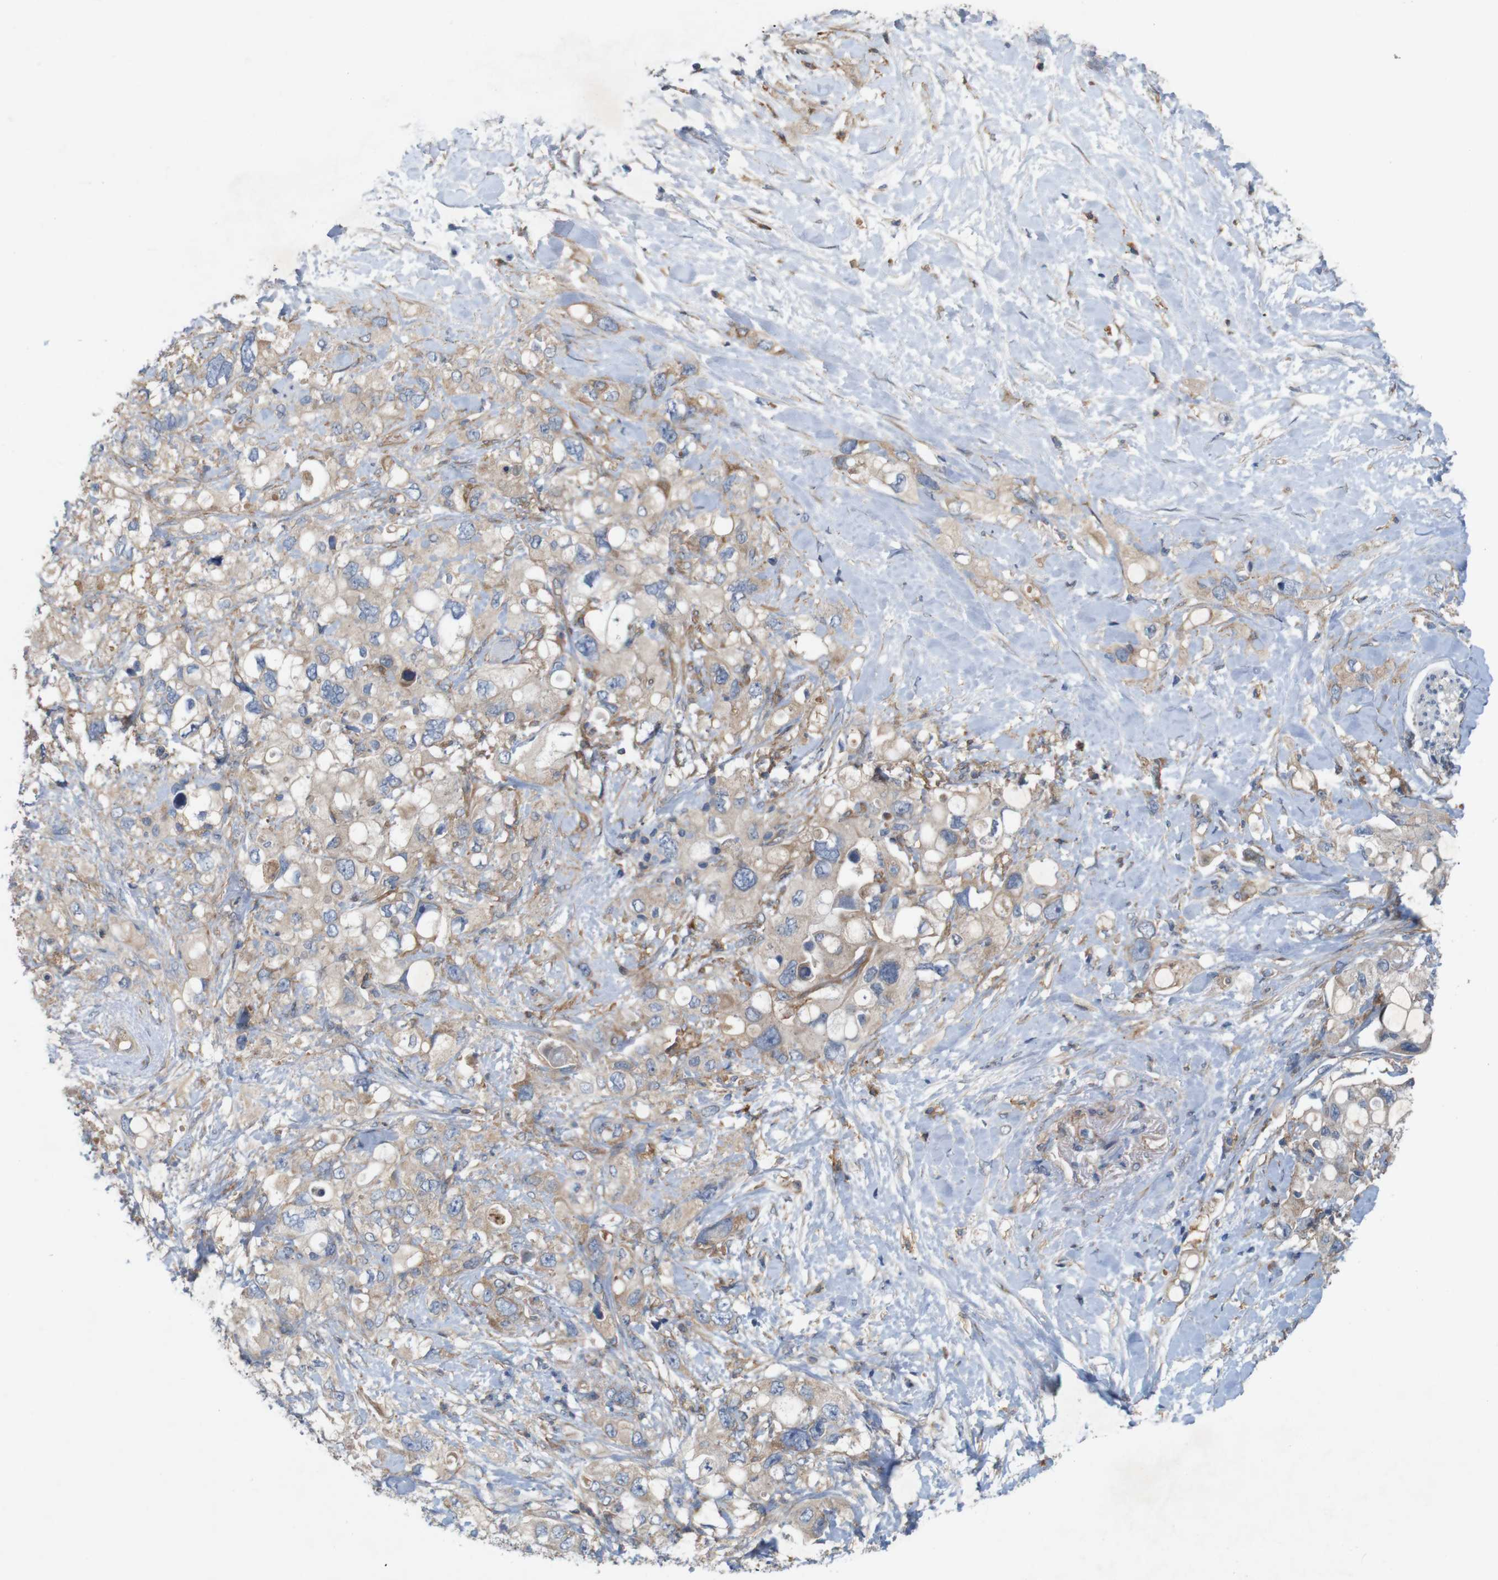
{"staining": {"intensity": "weak", "quantity": ">75%", "location": "cytoplasmic/membranous"}, "tissue": "pancreatic cancer", "cell_type": "Tumor cells", "image_type": "cancer", "snomed": [{"axis": "morphology", "description": "Adenocarcinoma, NOS"}, {"axis": "topography", "description": "Pancreas"}], "caption": "A low amount of weak cytoplasmic/membranous expression is seen in about >75% of tumor cells in adenocarcinoma (pancreatic) tissue.", "gene": "SIGLEC8", "patient": {"sex": "female", "age": 56}}